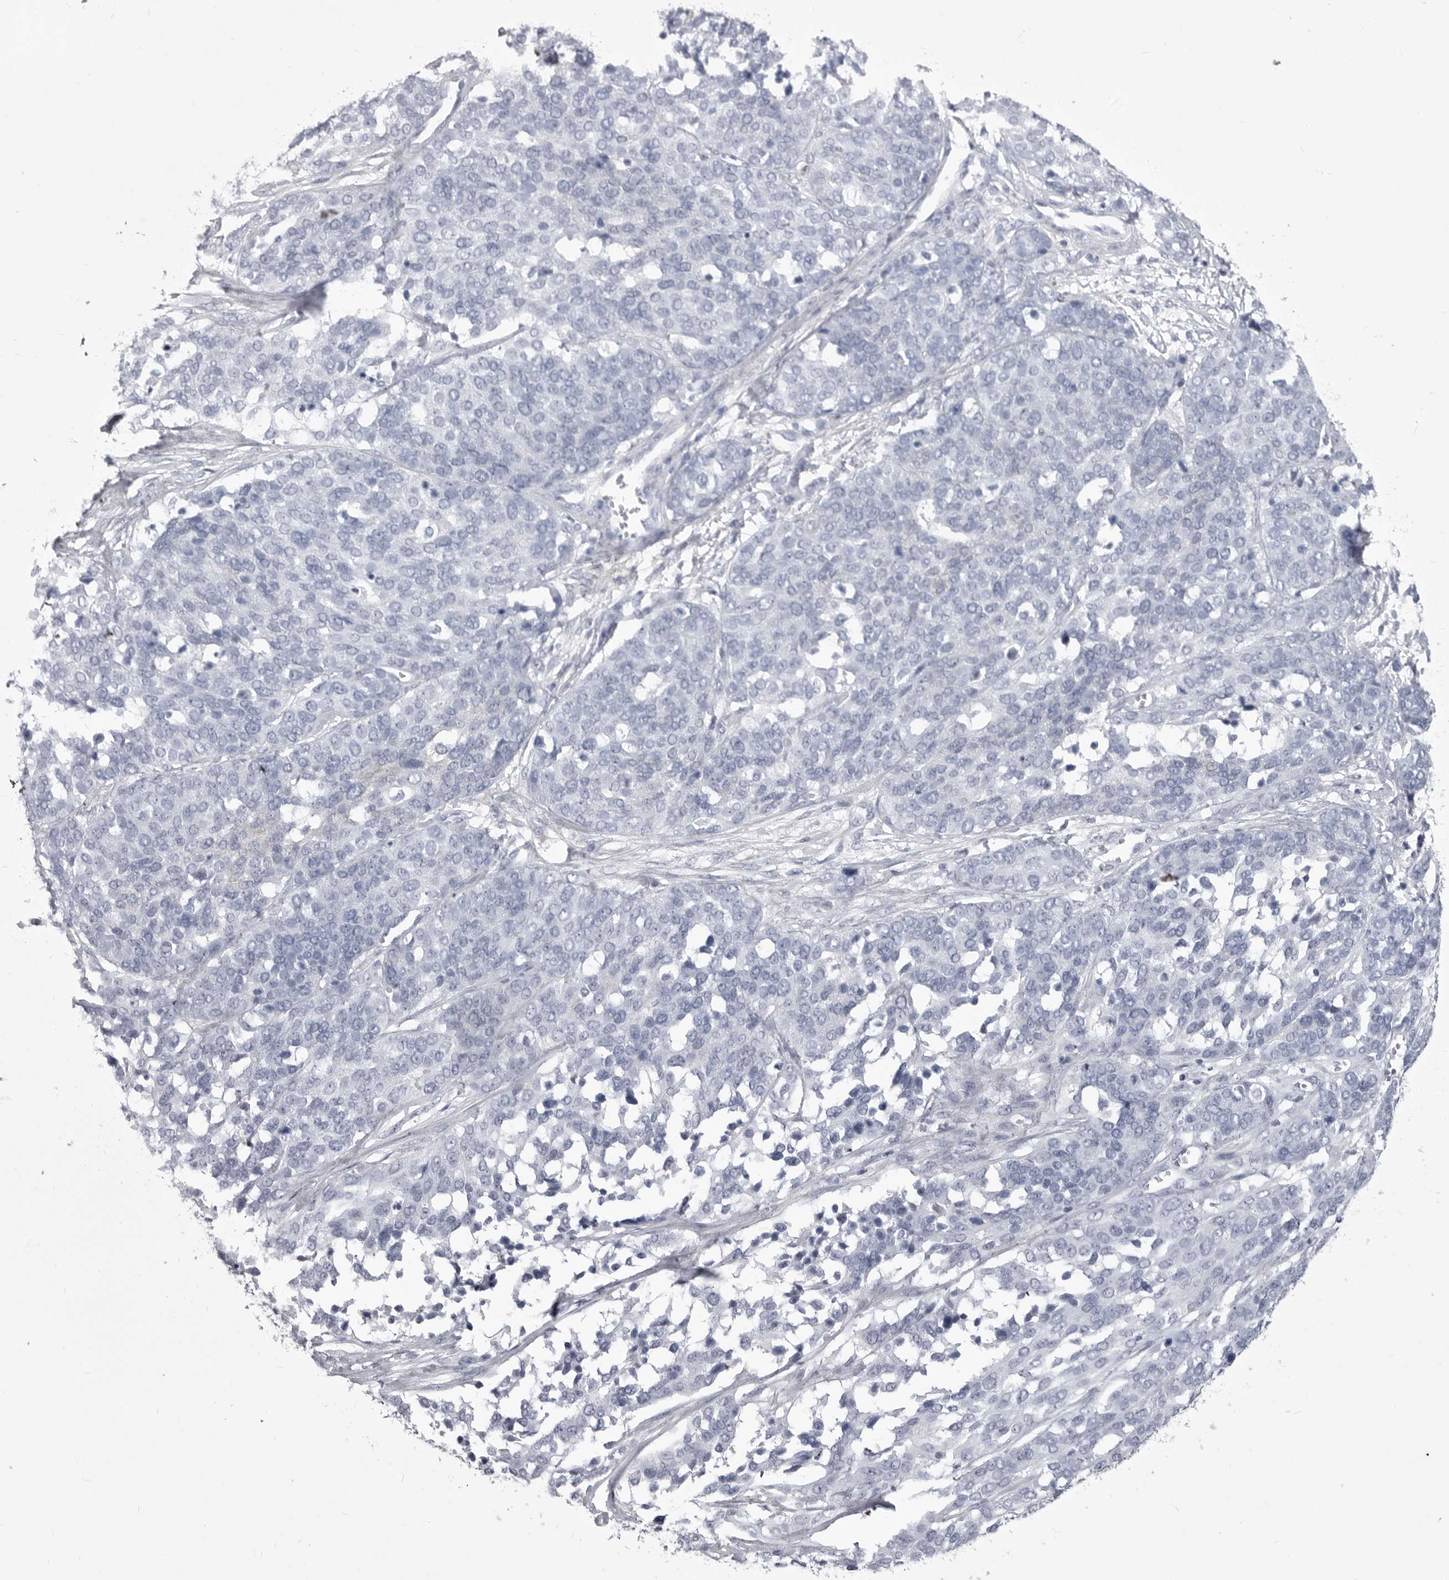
{"staining": {"intensity": "negative", "quantity": "none", "location": "none"}, "tissue": "ovarian cancer", "cell_type": "Tumor cells", "image_type": "cancer", "snomed": [{"axis": "morphology", "description": "Cystadenocarcinoma, serous, NOS"}, {"axis": "topography", "description": "Ovary"}], "caption": "Immunohistochemistry (IHC) of serous cystadenocarcinoma (ovarian) reveals no expression in tumor cells.", "gene": "ANK2", "patient": {"sex": "female", "age": 44}}